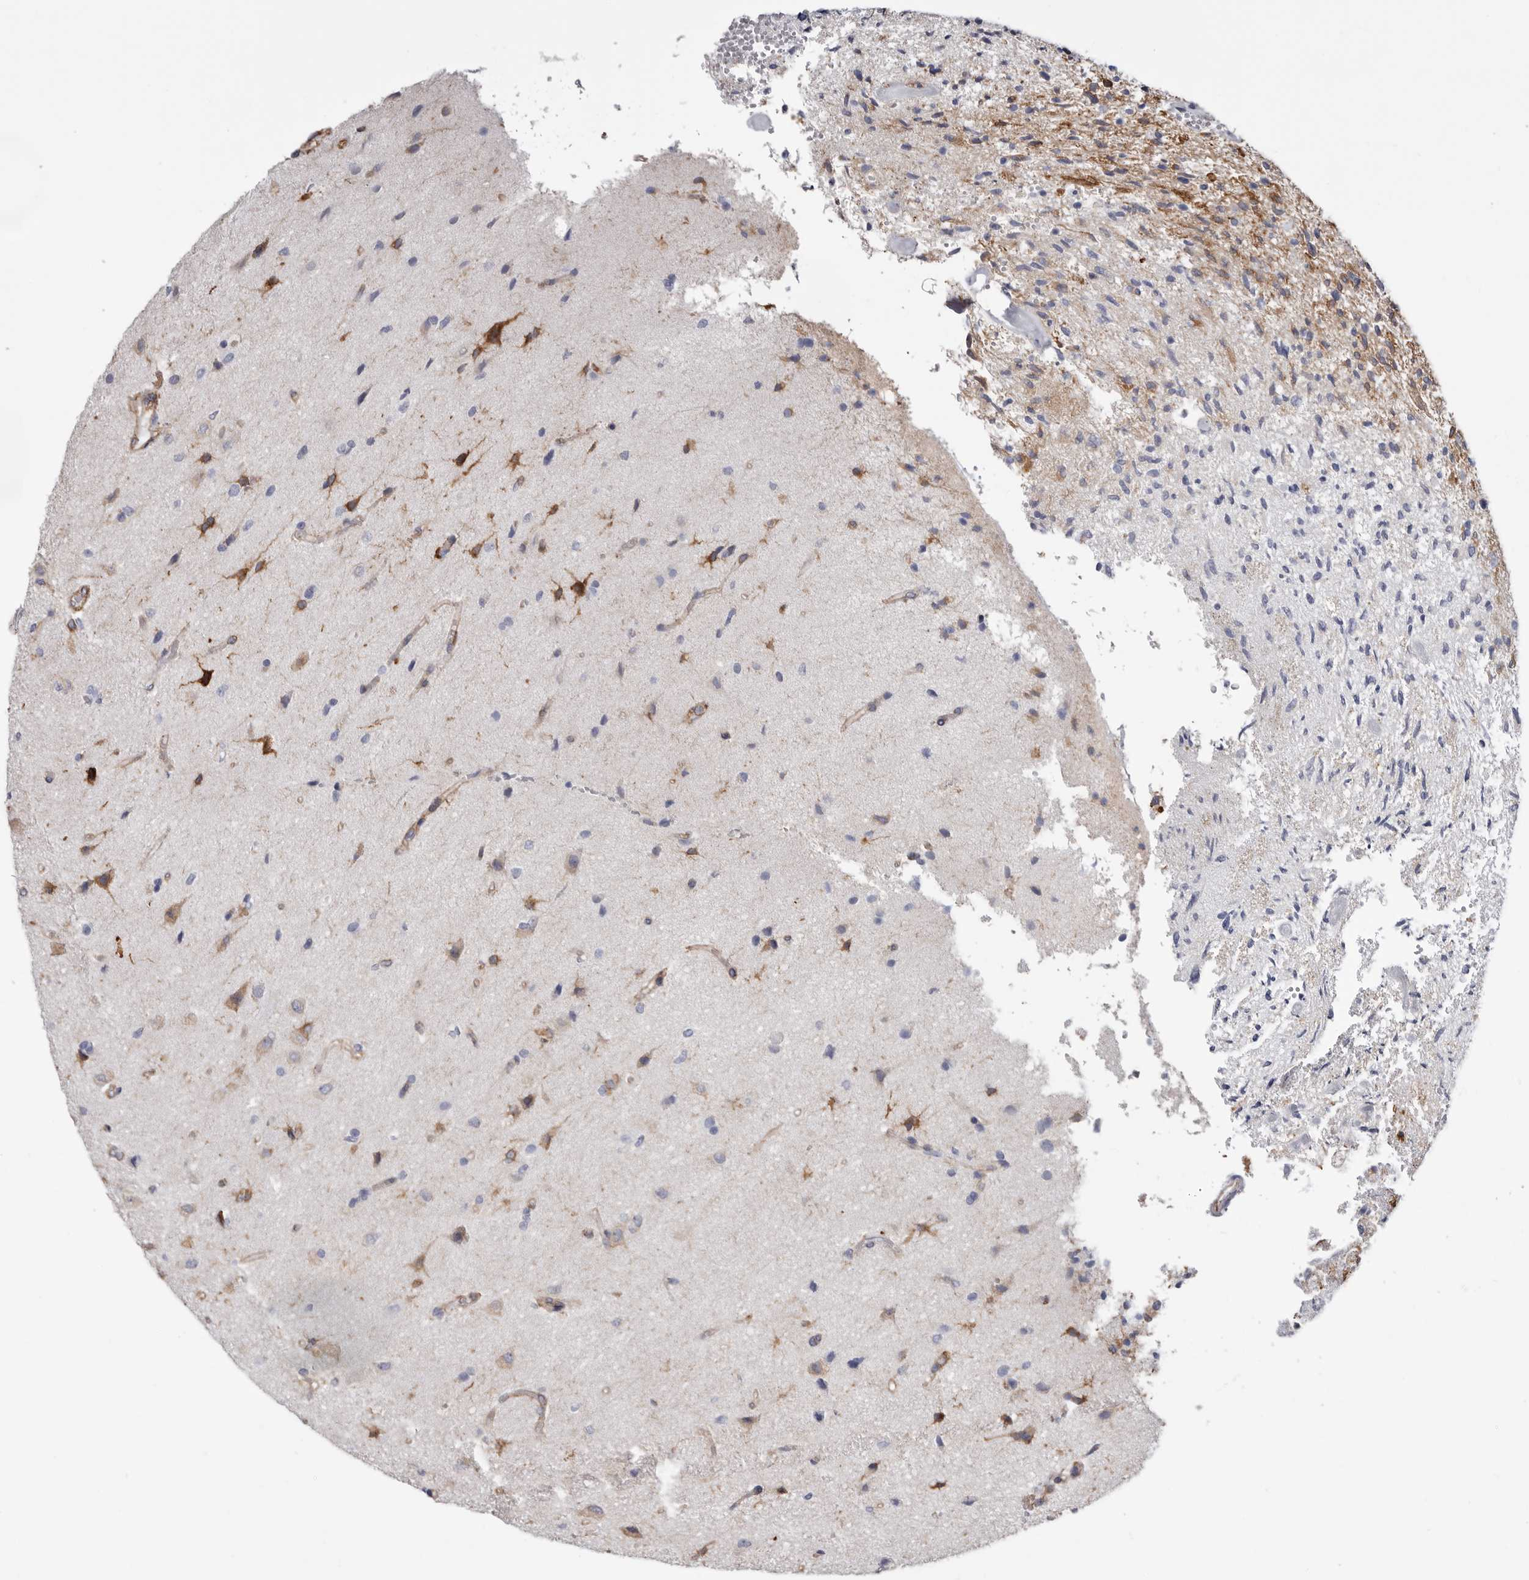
{"staining": {"intensity": "moderate", "quantity": "<25%", "location": "cytoplasmic/membranous"}, "tissue": "glioma", "cell_type": "Tumor cells", "image_type": "cancer", "snomed": [{"axis": "morphology", "description": "Glioma, malignant, High grade"}, {"axis": "topography", "description": "Brain"}], "caption": "High-power microscopy captured an IHC micrograph of glioma, revealing moderate cytoplasmic/membranous positivity in approximately <25% of tumor cells.", "gene": "SEMA3E", "patient": {"sex": "male", "age": 72}}